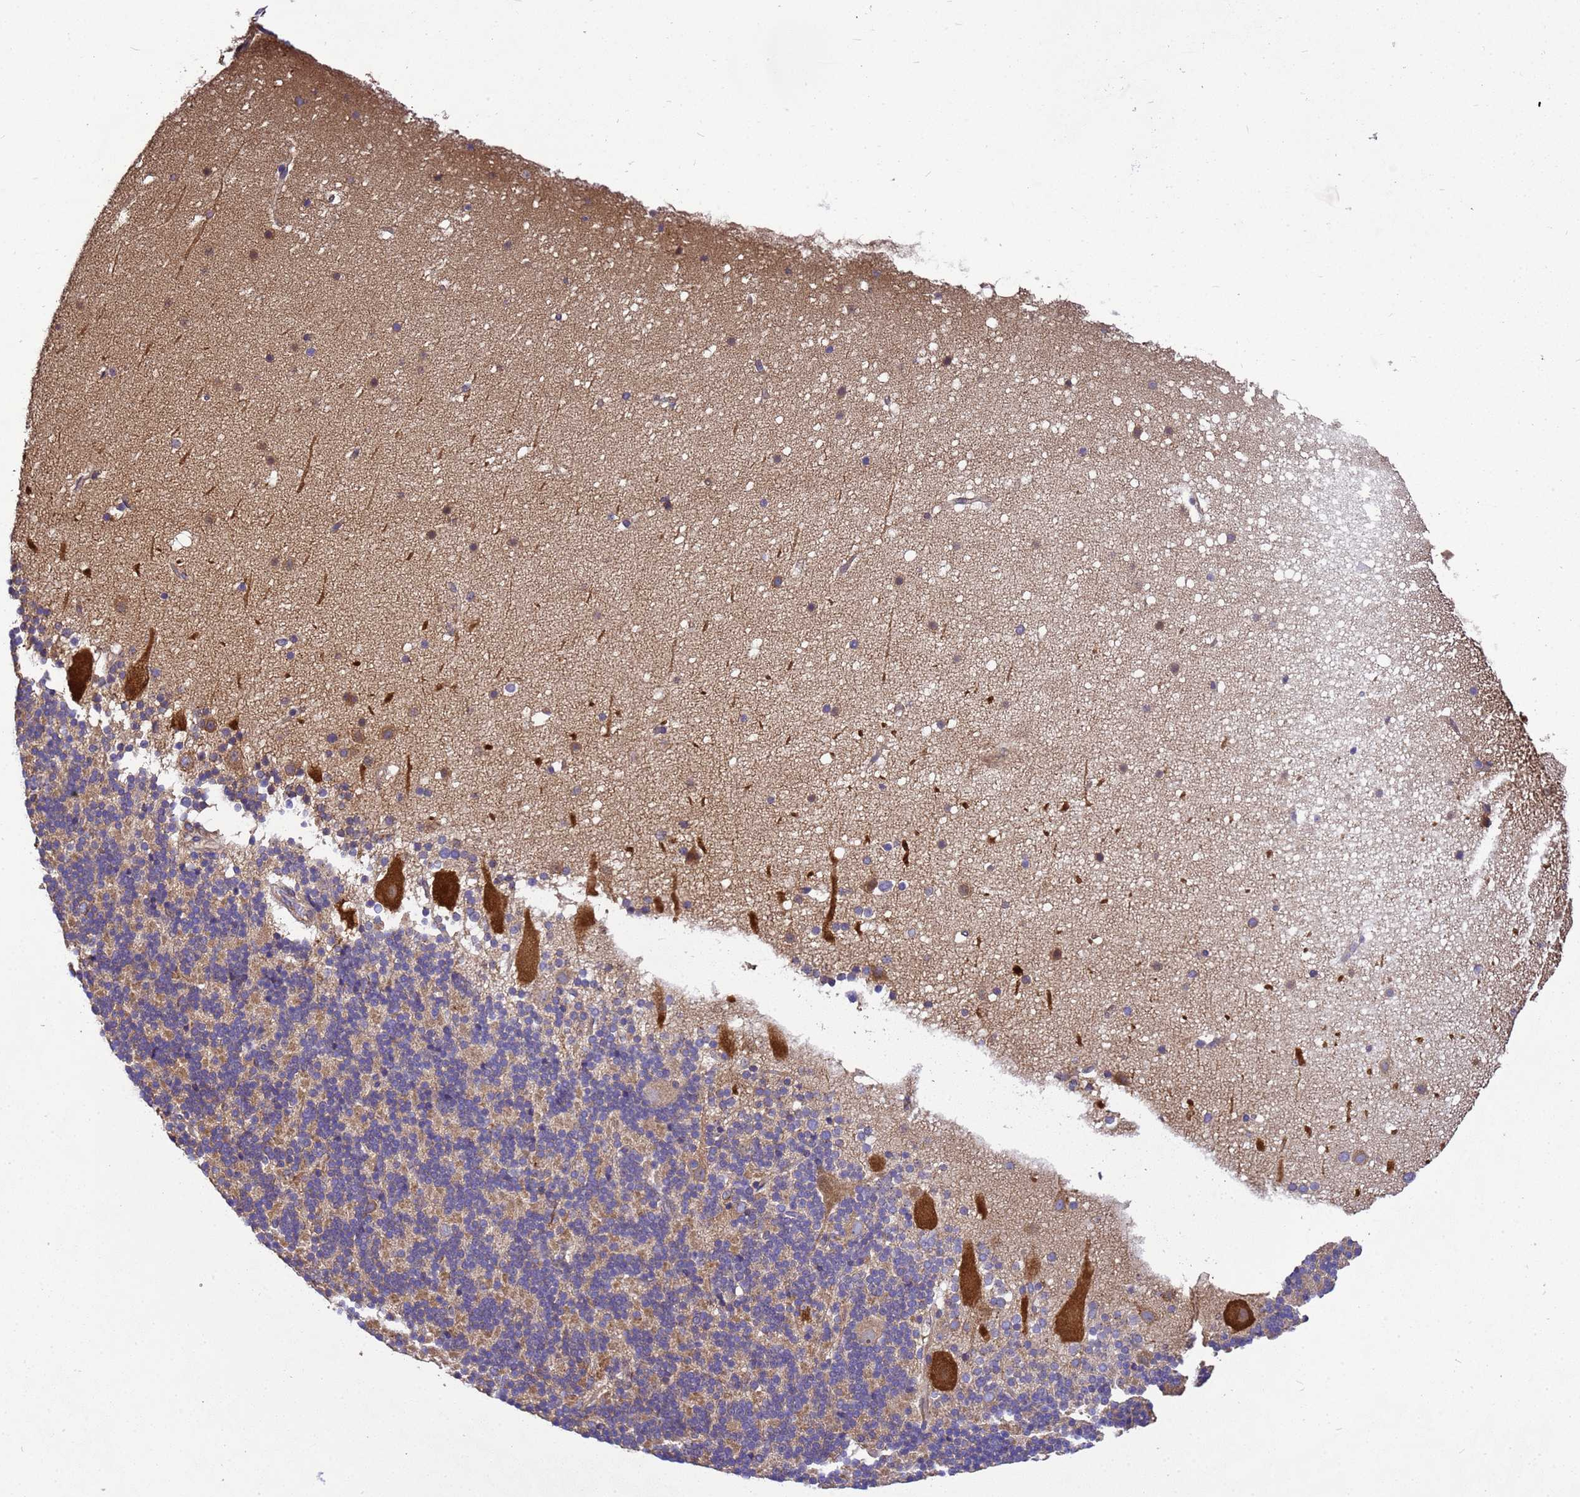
{"staining": {"intensity": "weak", "quantity": "25%-75%", "location": "cytoplasmic/membranous"}, "tissue": "cerebellum", "cell_type": "Cells in granular layer", "image_type": "normal", "snomed": [{"axis": "morphology", "description": "Normal tissue, NOS"}, {"axis": "topography", "description": "Cerebellum"}], "caption": "IHC (DAB) staining of normal cerebellum displays weak cytoplasmic/membranous protein expression in about 25%-75% of cells in granular layer. (brown staining indicates protein expression, while blue staining denotes nuclei).", "gene": "BECN1", "patient": {"sex": "male", "age": 57}}